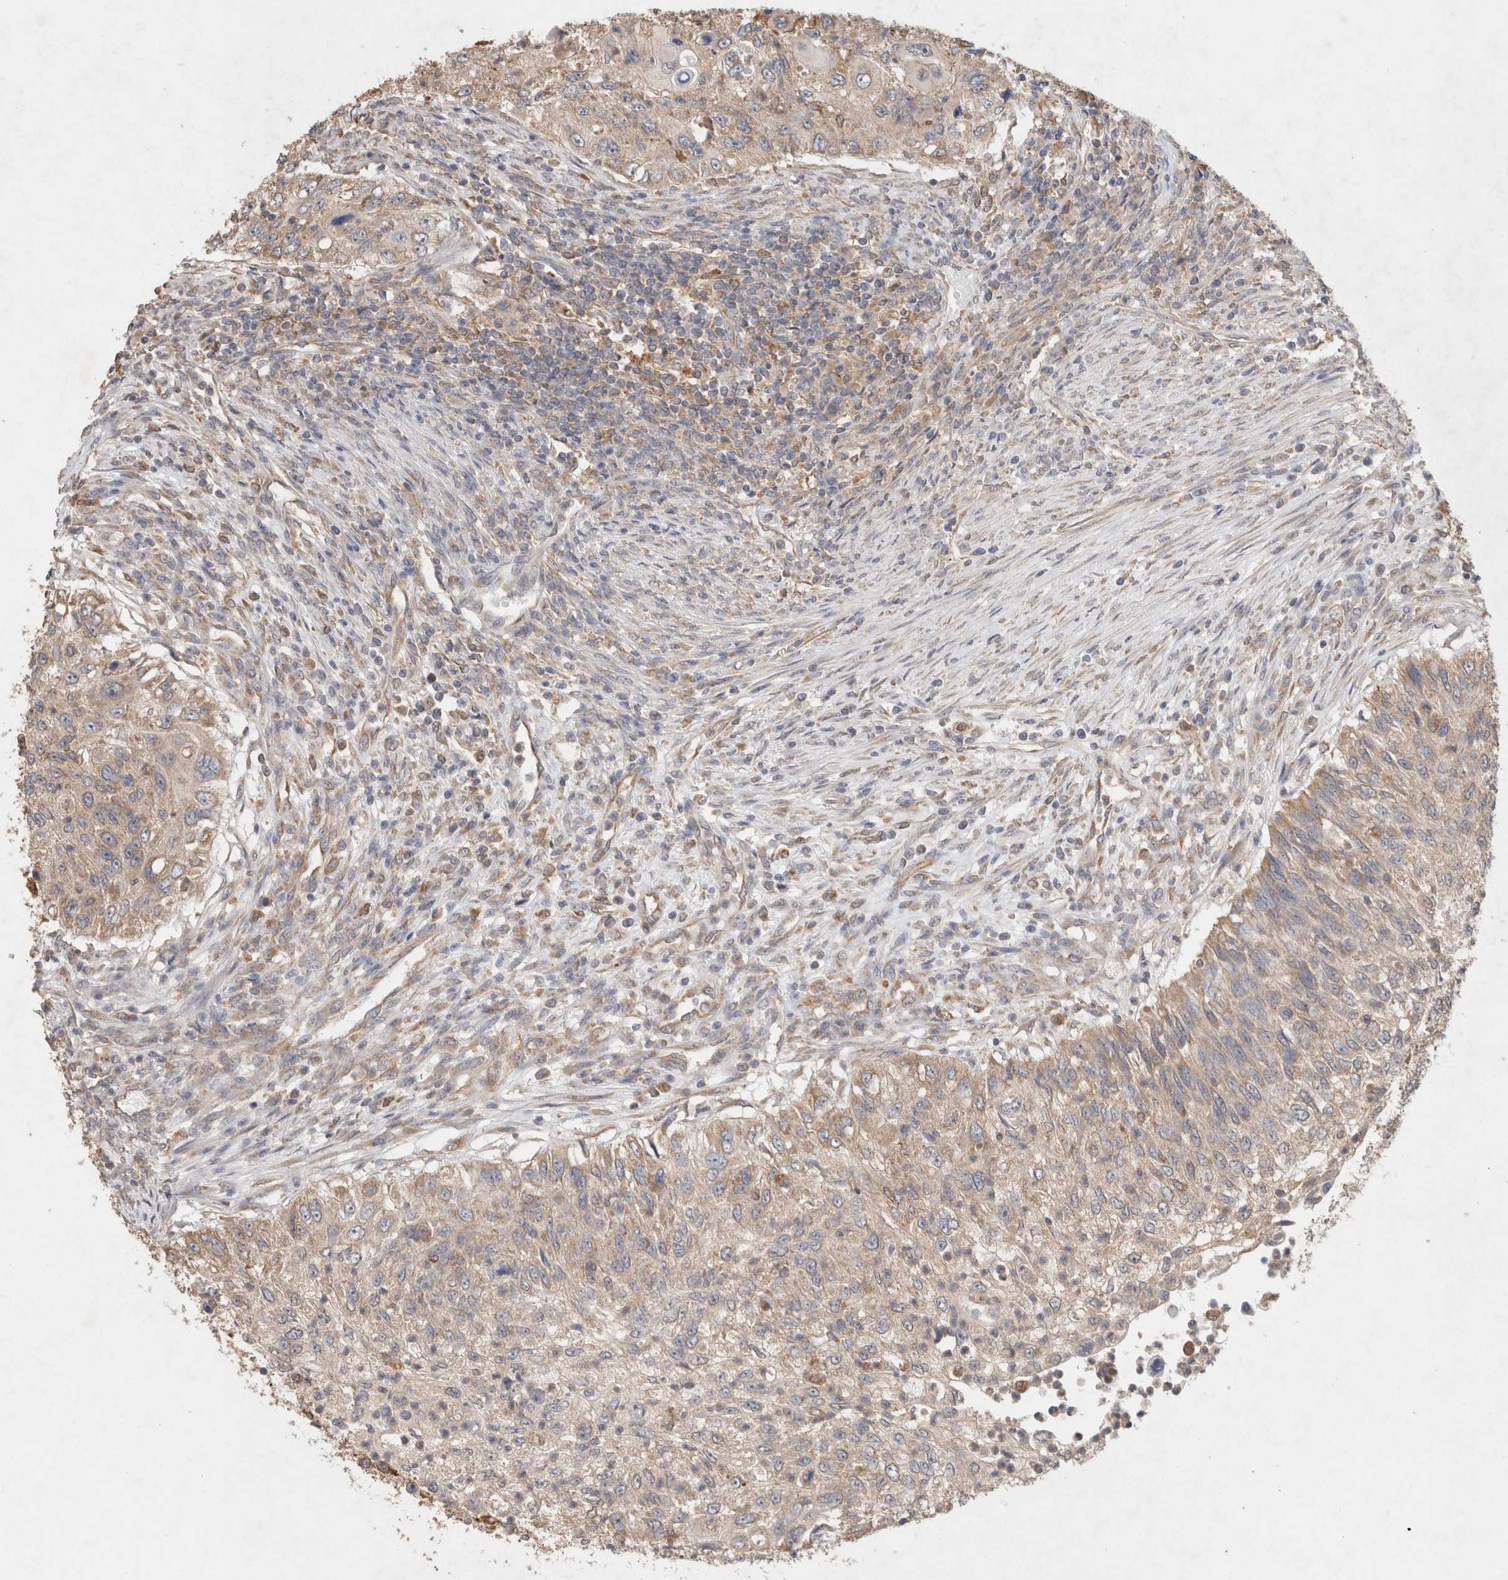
{"staining": {"intensity": "weak", "quantity": ">75%", "location": "cytoplasmic/membranous"}, "tissue": "urothelial cancer", "cell_type": "Tumor cells", "image_type": "cancer", "snomed": [{"axis": "morphology", "description": "Urothelial carcinoma, High grade"}, {"axis": "topography", "description": "Urinary bladder"}], "caption": "A histopathology image of urothelial cancer stained for a protein shows weak cytoplasmic/membranous brown staining in tumor cells. (DAB (3,3'-diaminobenzidine) = brown stain, brightfield microscopy at high magnification).", "gene": "RAB14", "patient": {"sex": "female", "age": 60}}